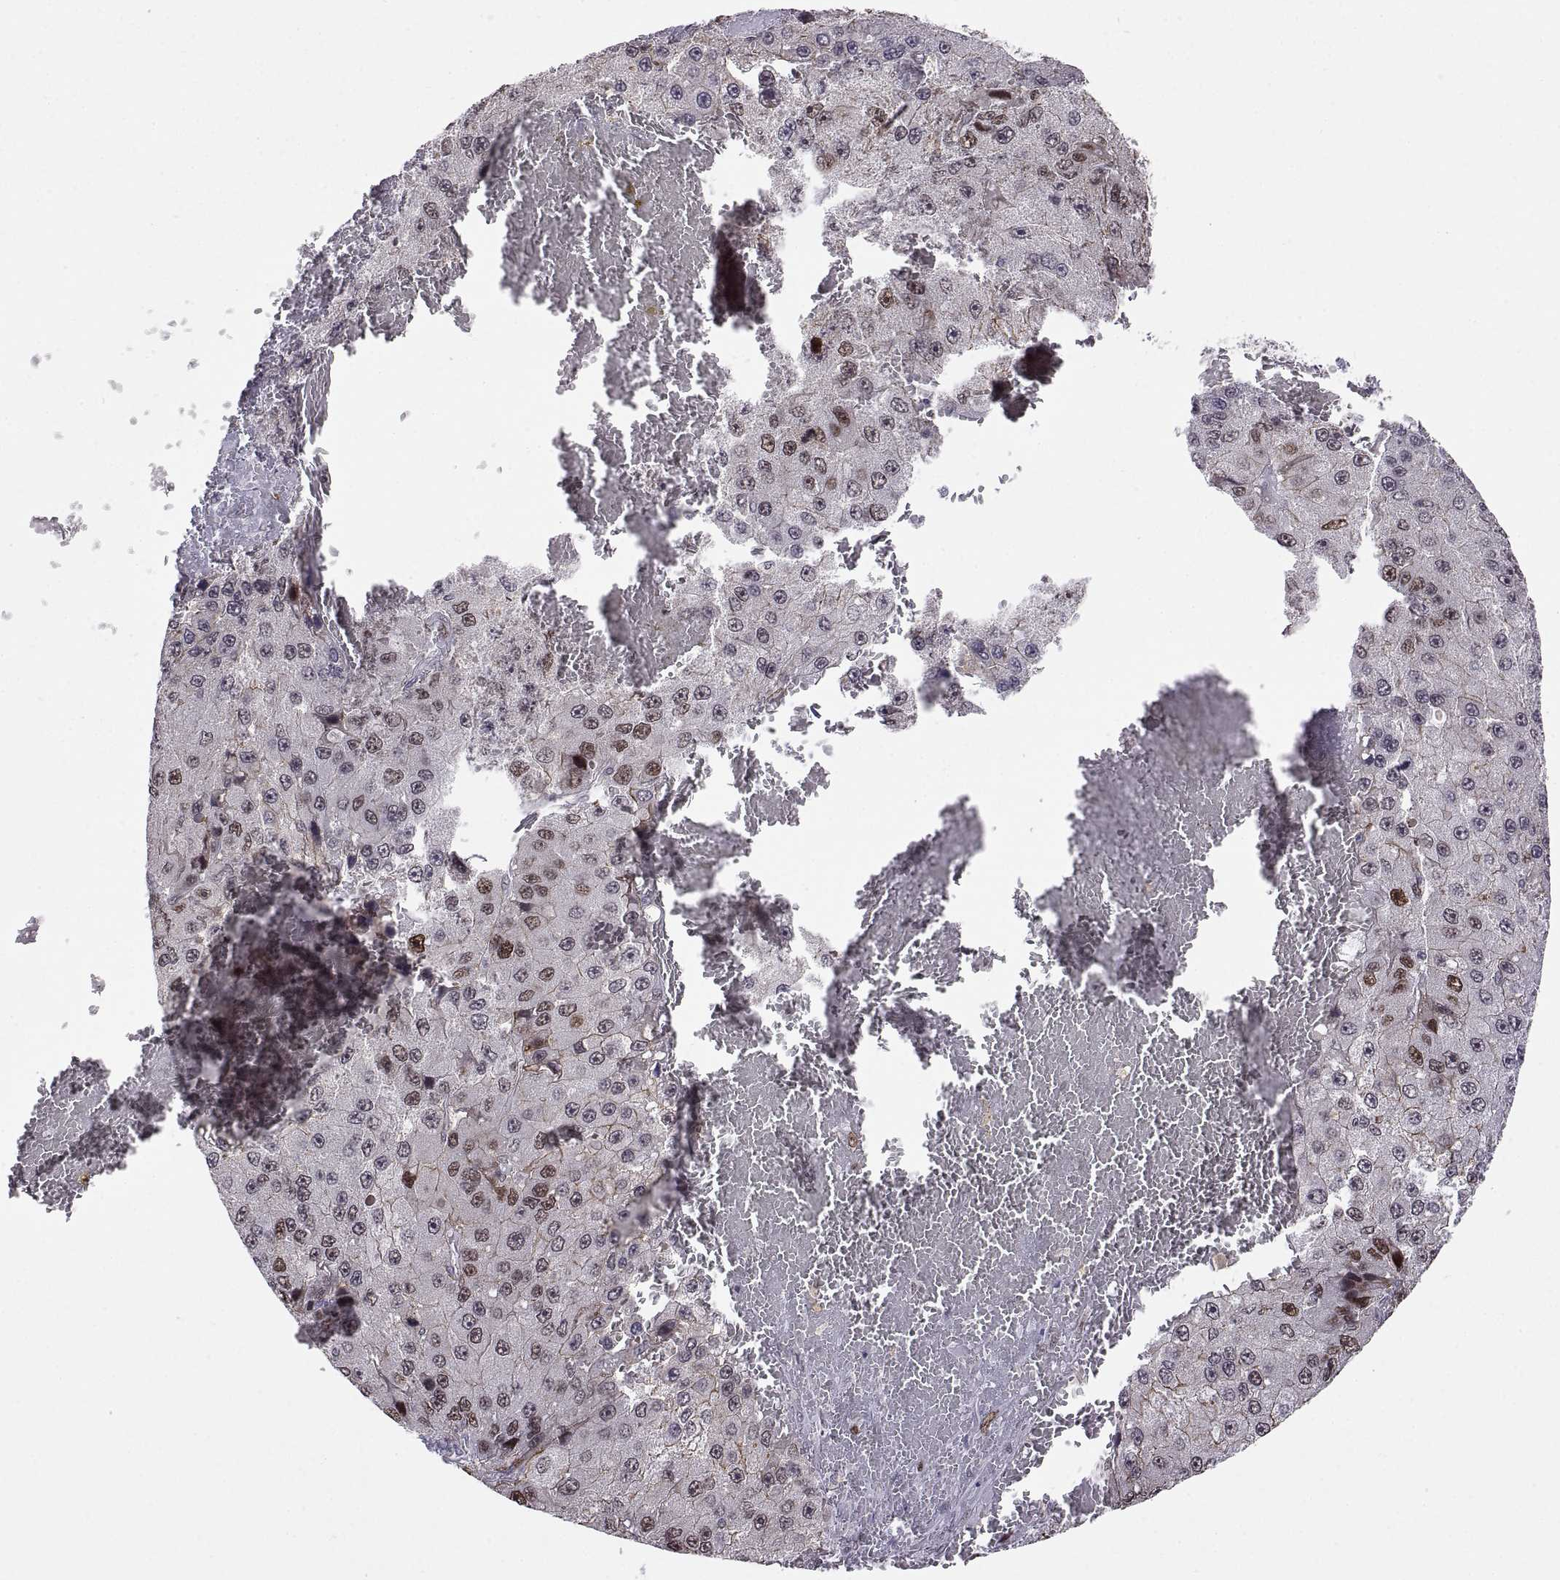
{"staining": {"intensity": "moderate", "quantity": "<25%", "location": "nuclear"}, "tissue": "liver cancer", "cell_type": "Tumor cells", "image_type": "cancer", "snomed": [{"axis": "morphology", "description": "Carcinoma, Hepatocellular, NOS"}, {"axis": "topography", "description": "Liver"}], "caption": "This micrograph exhibits liver cancer stained with immunohistochemistry (IHC) to label a protein in brown. The nuclear of tumor cells show moderate positivity for the protein. Nuclei are counter-stained blue.", "gene": "CHFR", "patient": {"sex": "female", "age": 73}}